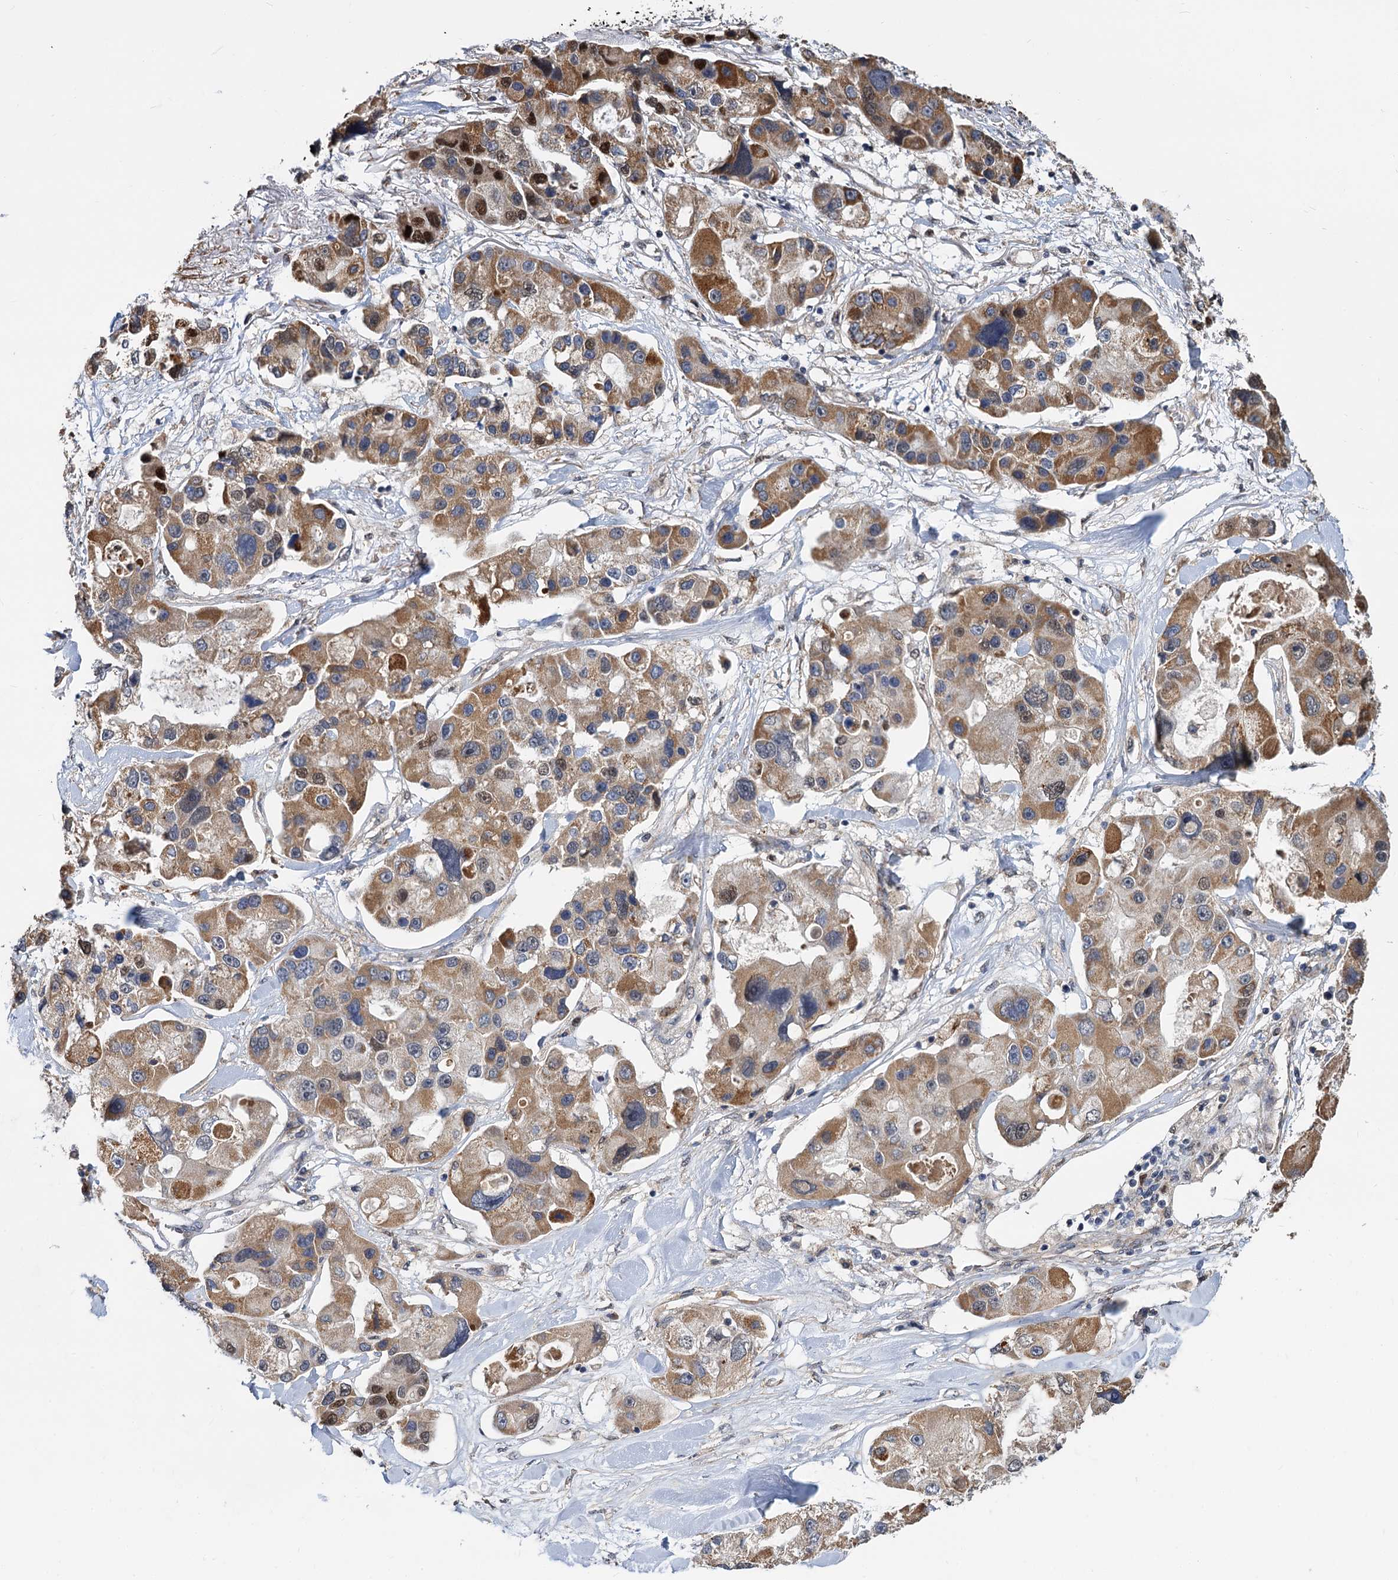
{"staining": {"intensity": "moderate", "quantity": ">75%", "location": "cytoplasmic/membranous,nuclear"}, "tissue": "lung cancer", "cell_type": "Tumor cells", "image_type": "cancer", "snomed": [{"axis": "morphology", "description": "Adenocarcinoma, NOS"}, {"axis": "topography", "description": "Lung"}], "caption": "High-power microscopy captured an immunohistochemistry (IHC) image of adenocarcinoma (lung), revealing moderate cytoplasmic/membranous and nuclear staining in approximately >75% of tumor cells.", "gene": "ALKBH7", "patient": {"sex": "female", "age": 54}}